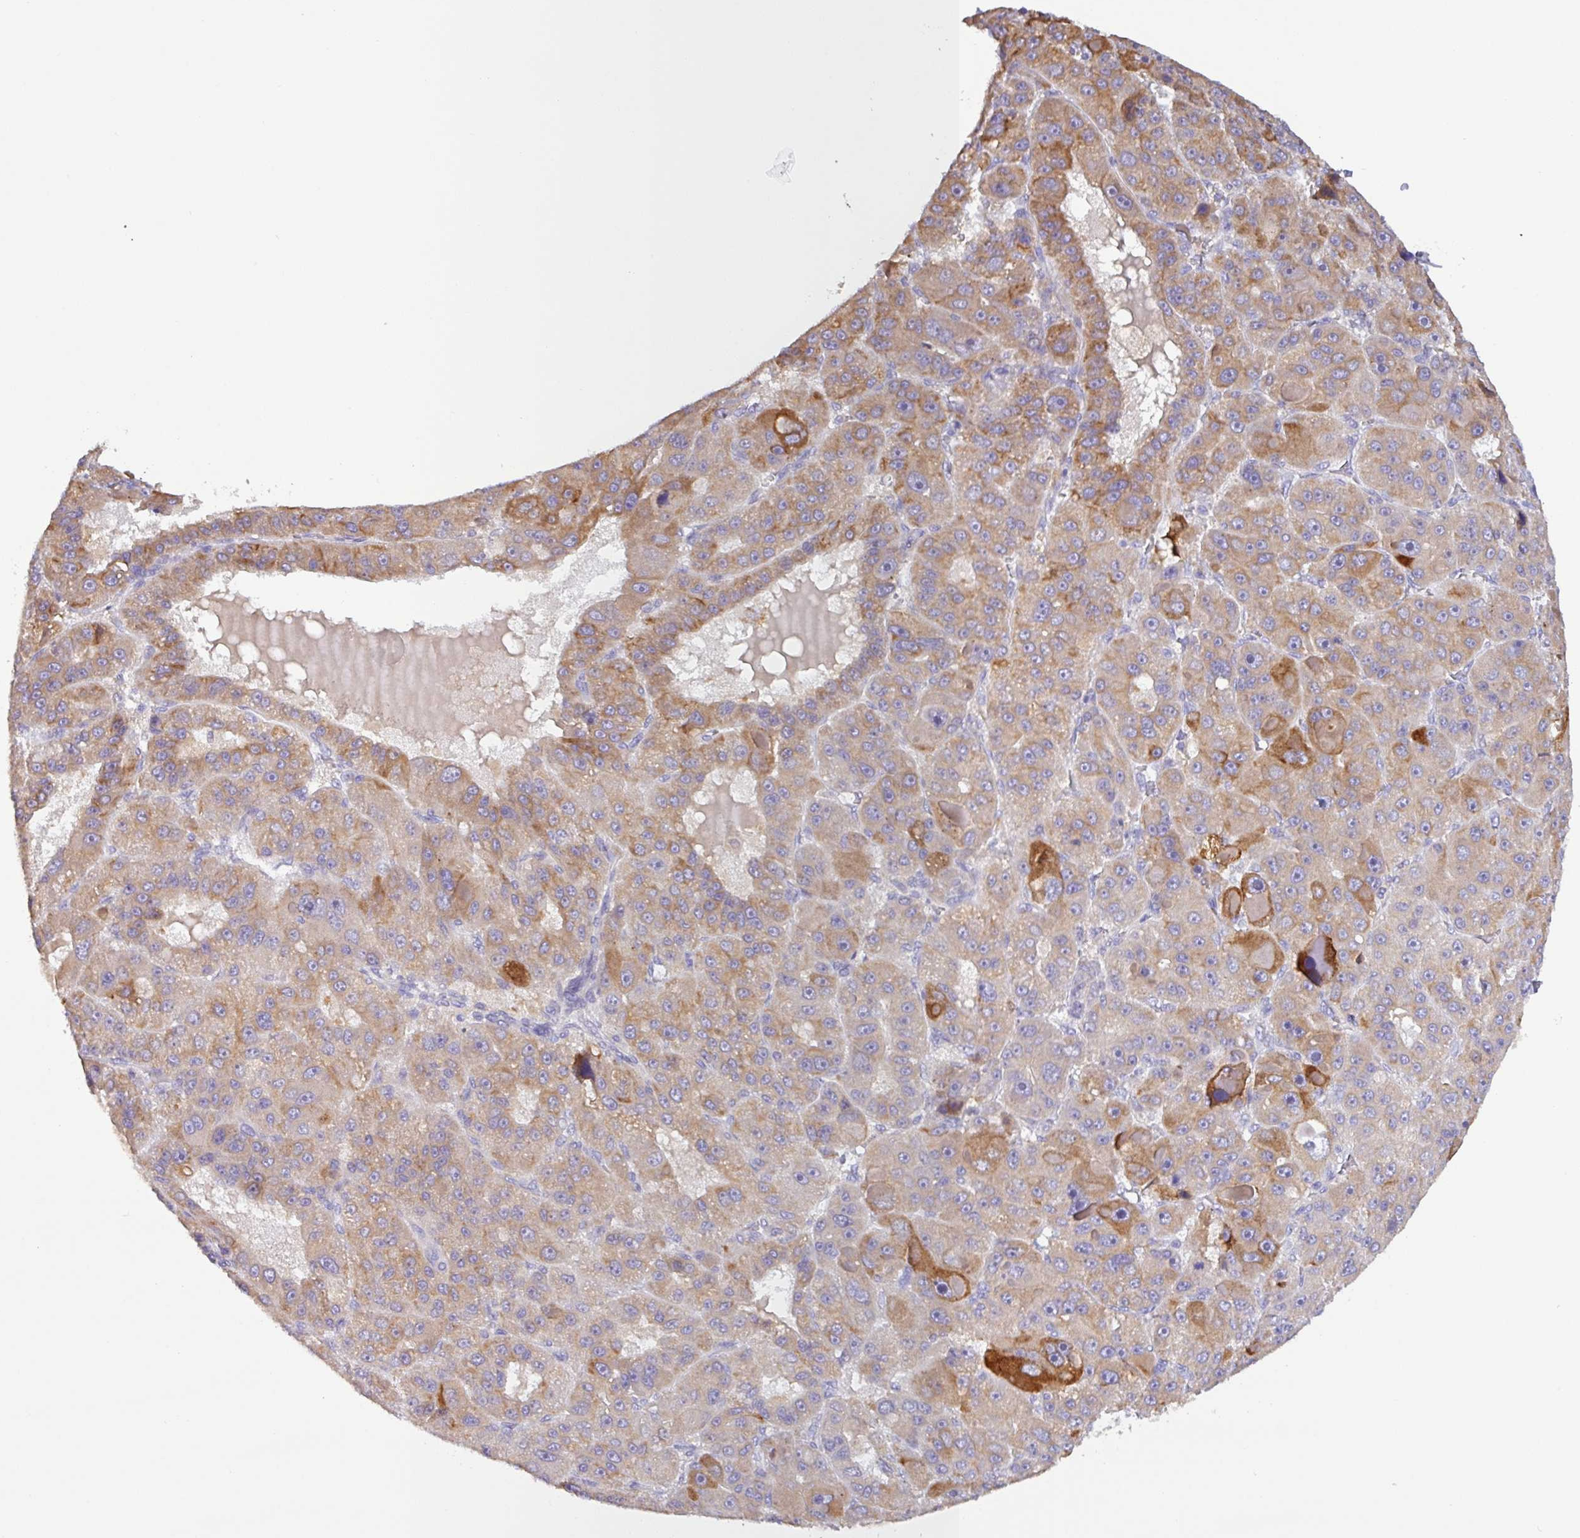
{"staining": {"intensity": "moderate", "quantity": ">75%", "location": "cytoplasmic/membranous"}, "tissue": "liver cancer", "cell_type": "Tumor cells", "image_type": "cancer", "snomed": [{"axis": "morphology", "description": "Carcinoma, Hepatocellular, NOS"}, {"axis": "topography", "description": "Liver"}], "caption": "IHC micrograph of neoplastic tissue: liver cancer stained using IHC demonstrates medium levels of moderate protein expression localized specifically in the cytoplasmic/membranous of tumor cells, appearing as a cytoplasmic/membranous brown color.", "gene": "SFTPB", "patient": {"sex": "male", "age": 76}}